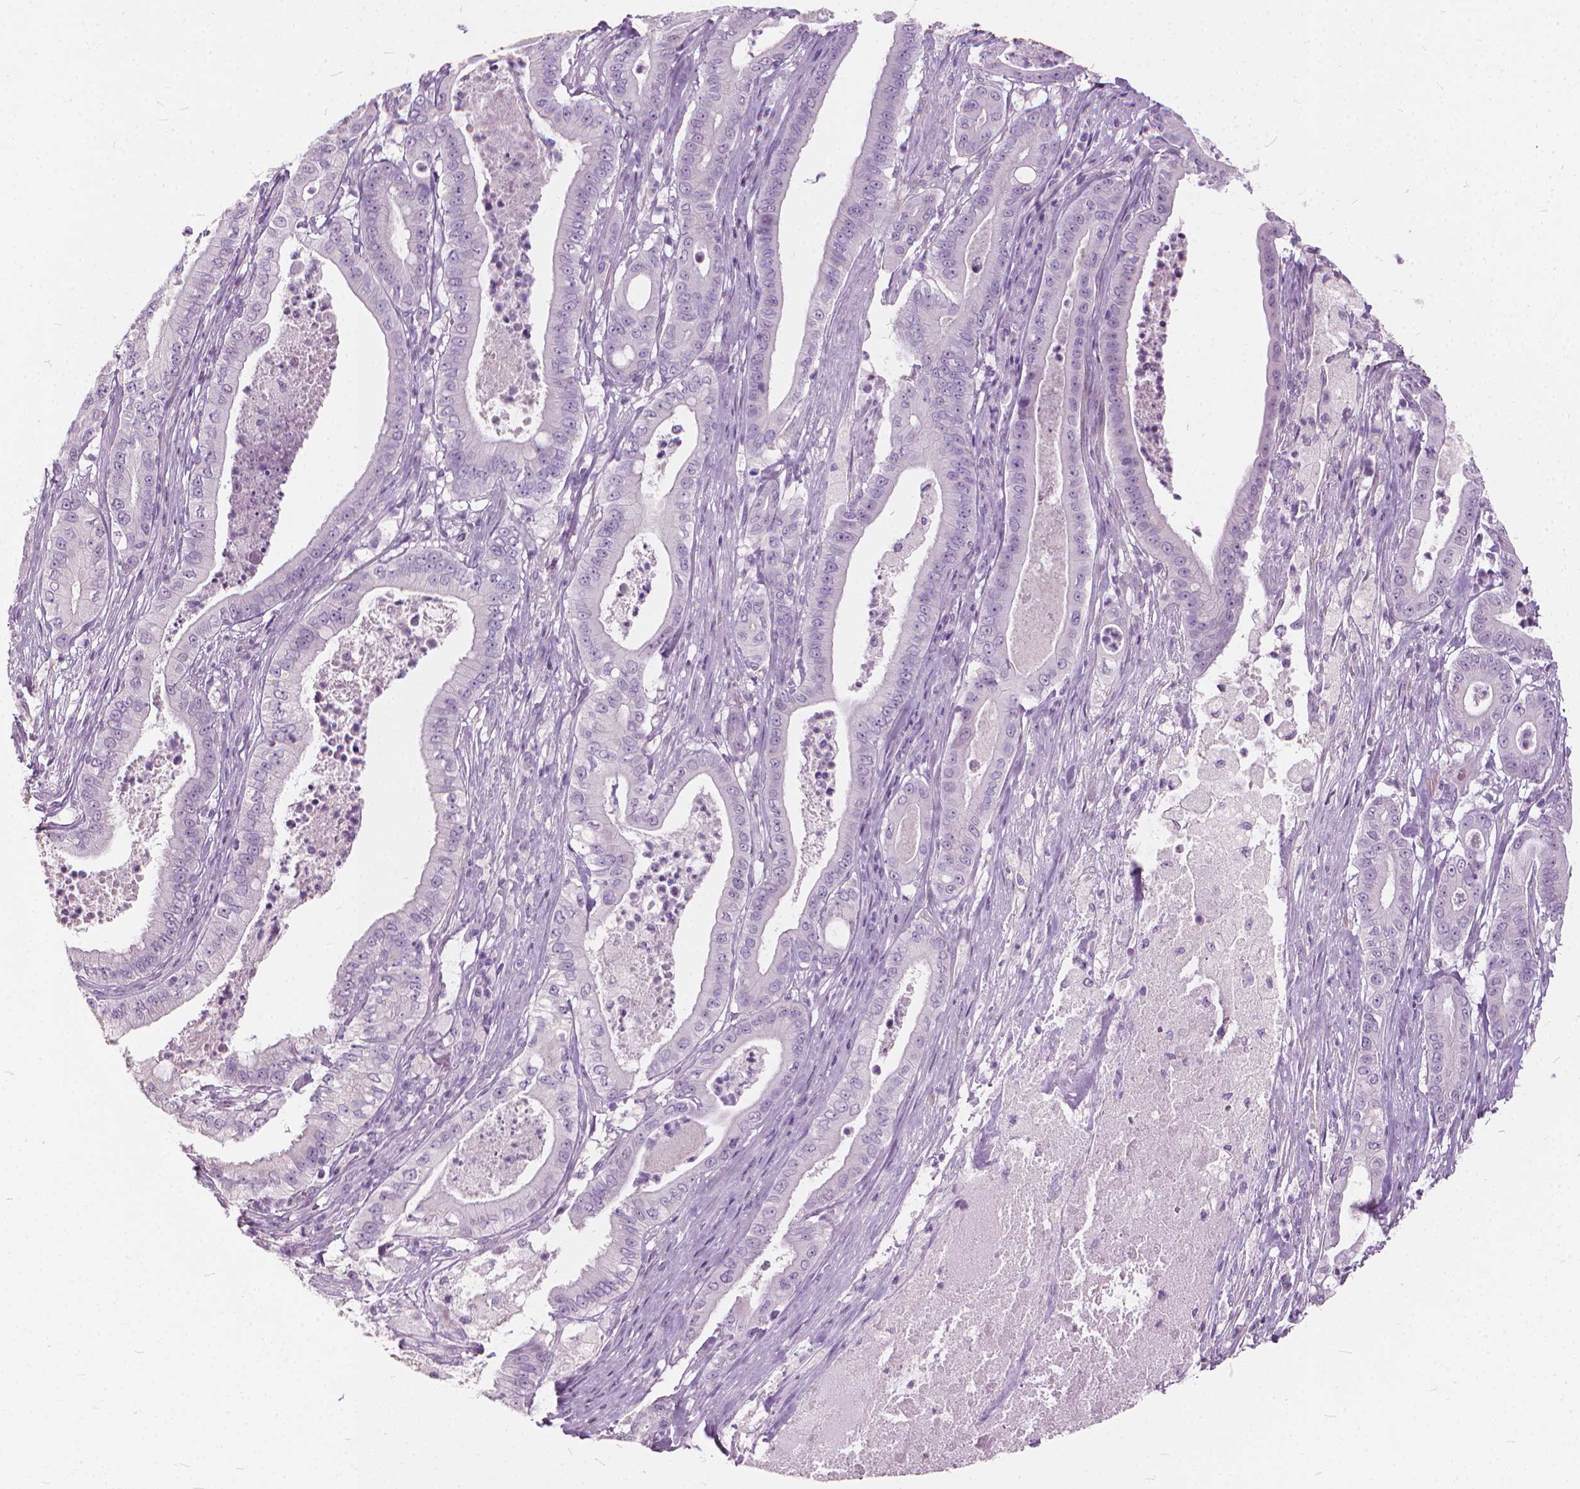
{"staining": {"intensity": "negative", "quantity": "none", "location": "none"}, "tissue": "pancreatic cancer", "cell_type": "Tumor cells", "image_type": "cancer", "snomed": [{"axis": "morphology", "description": "Adenocarcinoma, NOS"}, {"axis": "topography", "description": "Pancreas"}], "caption": "The immunohistochemistry (IHC) photomicrograph has no significant expression in tumor cells of pancreatic adenocarcinoma tissue.", "gene": "DNM1", "patient": {"sex": "male", "age": 71}}